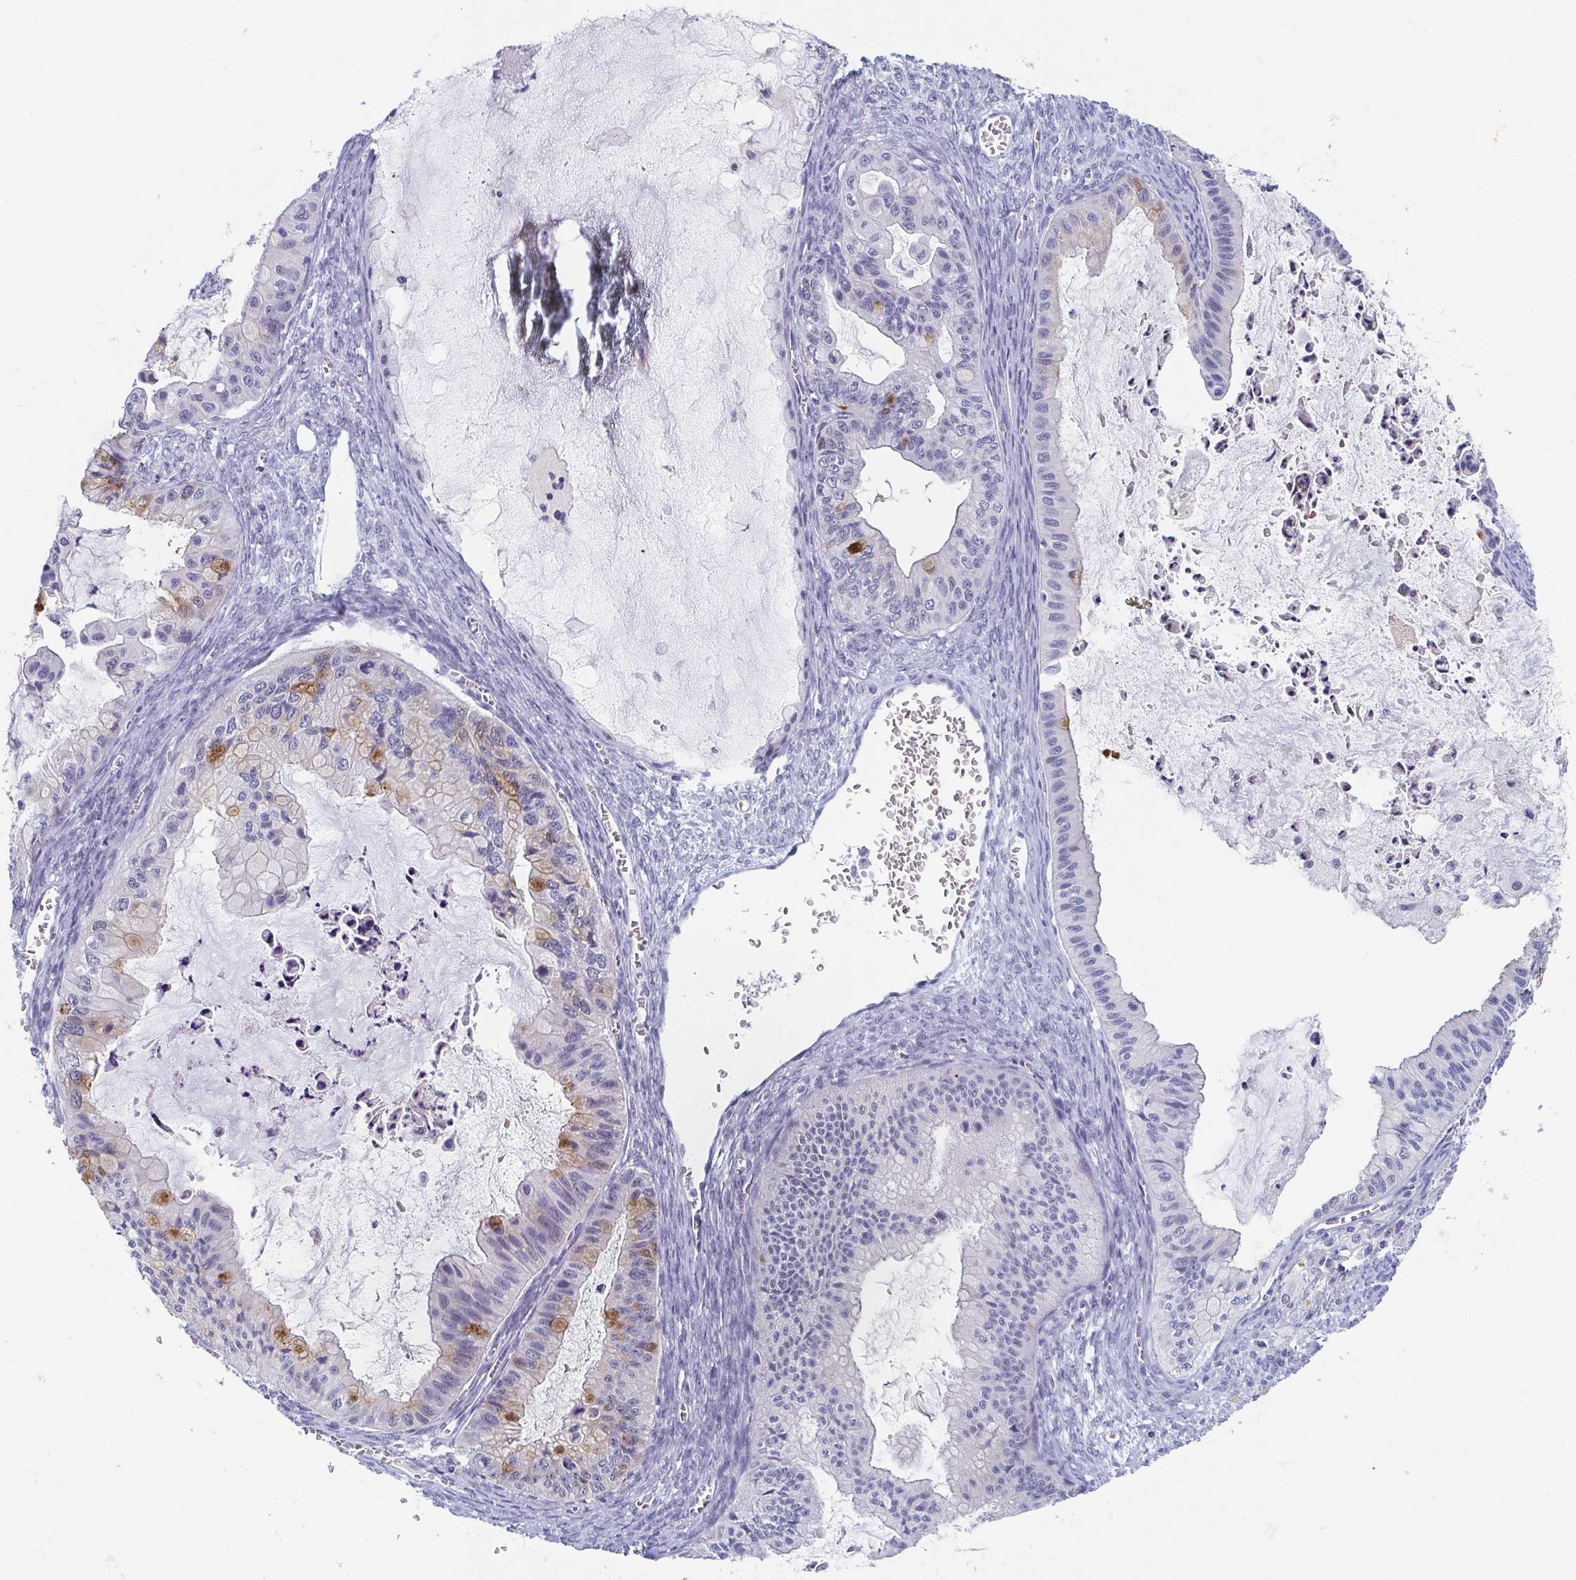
{"staining": {"intensity": "moderate", "quantity": "<25%", "location": "cytoplasmic/membranous"}, "tissue": "ovarian cancer", "cell_type": "Tumor cells", "image_type": "cancer", "snomed": [{"axis": "morphology", "description": "Cystadenocarcinoma, mucinous, NOS"}, {"axis": "topography", "description": "Ovary"}], "caption": "Immunohistochemical staining of human ovarian cancer (mucinous cystadenocarcinoma) shows moderate cytoplasmic/membranous protein positivity in about <25% of tumor cells.", "gene": "REG4", "patient": {"sex": "female", "age": 72}}